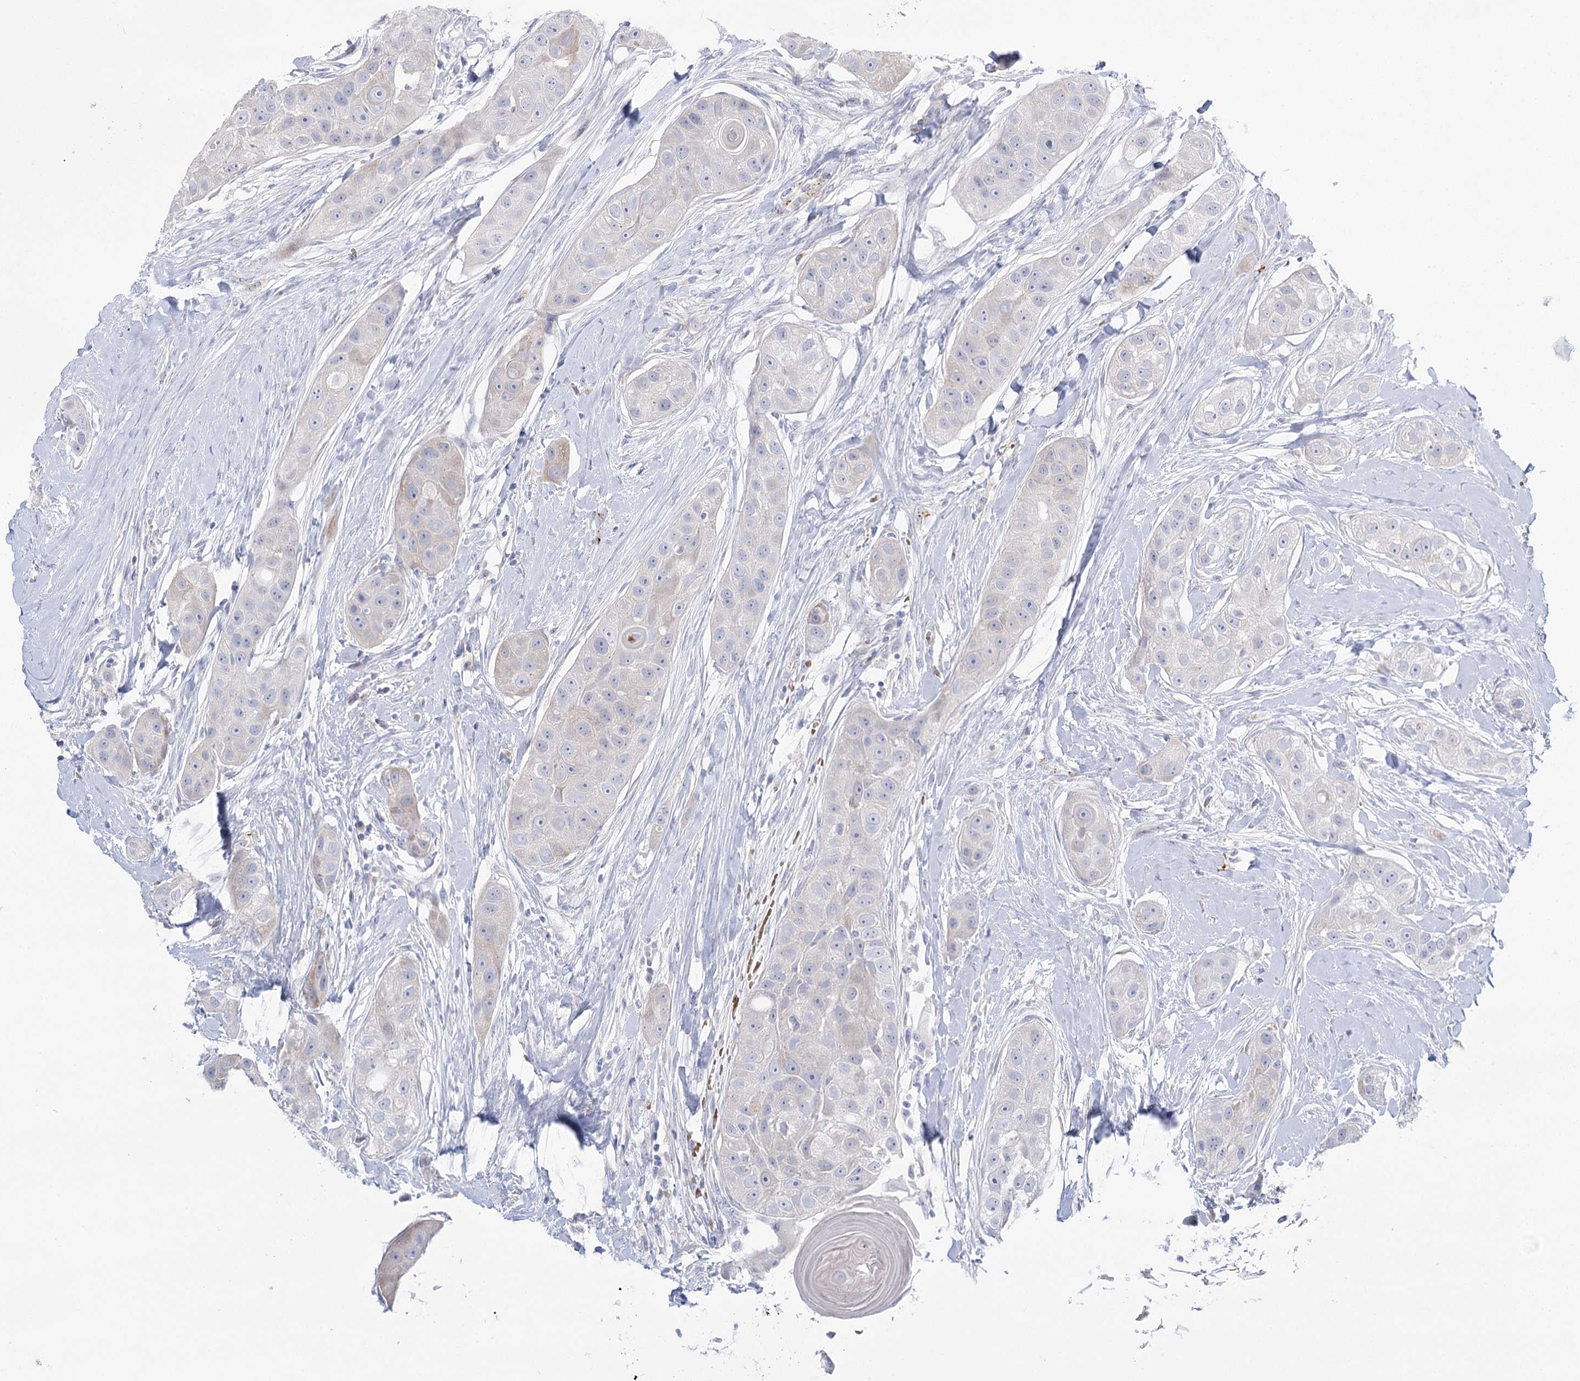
{"staining": {"intensity": "negative", "quantity": "none", "location": "none"}, "tissue": "head and neck cancer", "cell_type": "Tumor cells", "image_type": "cancer", "snomed": [{"axis": "morphology", "description": "Normal tissue, NOS"}, {"axis": "morphology", "description": "Squamous cell carcinoma, NOS"}, {"axis": "topography", "description": "Skeletal muscle"}, {"axis": "topography", "description": "Head-Neck"}], "caption": "Immunohistochemistry photomicrograph of neoplastic tissue: human squamous cell carcinoma (head and neck) stained with DAB demonstrates no significant protein expression in tumor cells. (Stains: DAB immunohistochemistry (IHC) with hematoxylin counter stain, Microscopy: brightfield microscopy at high magnification).", "gene": "SIAE", "patient": {"sex": "male", "age": 51}}